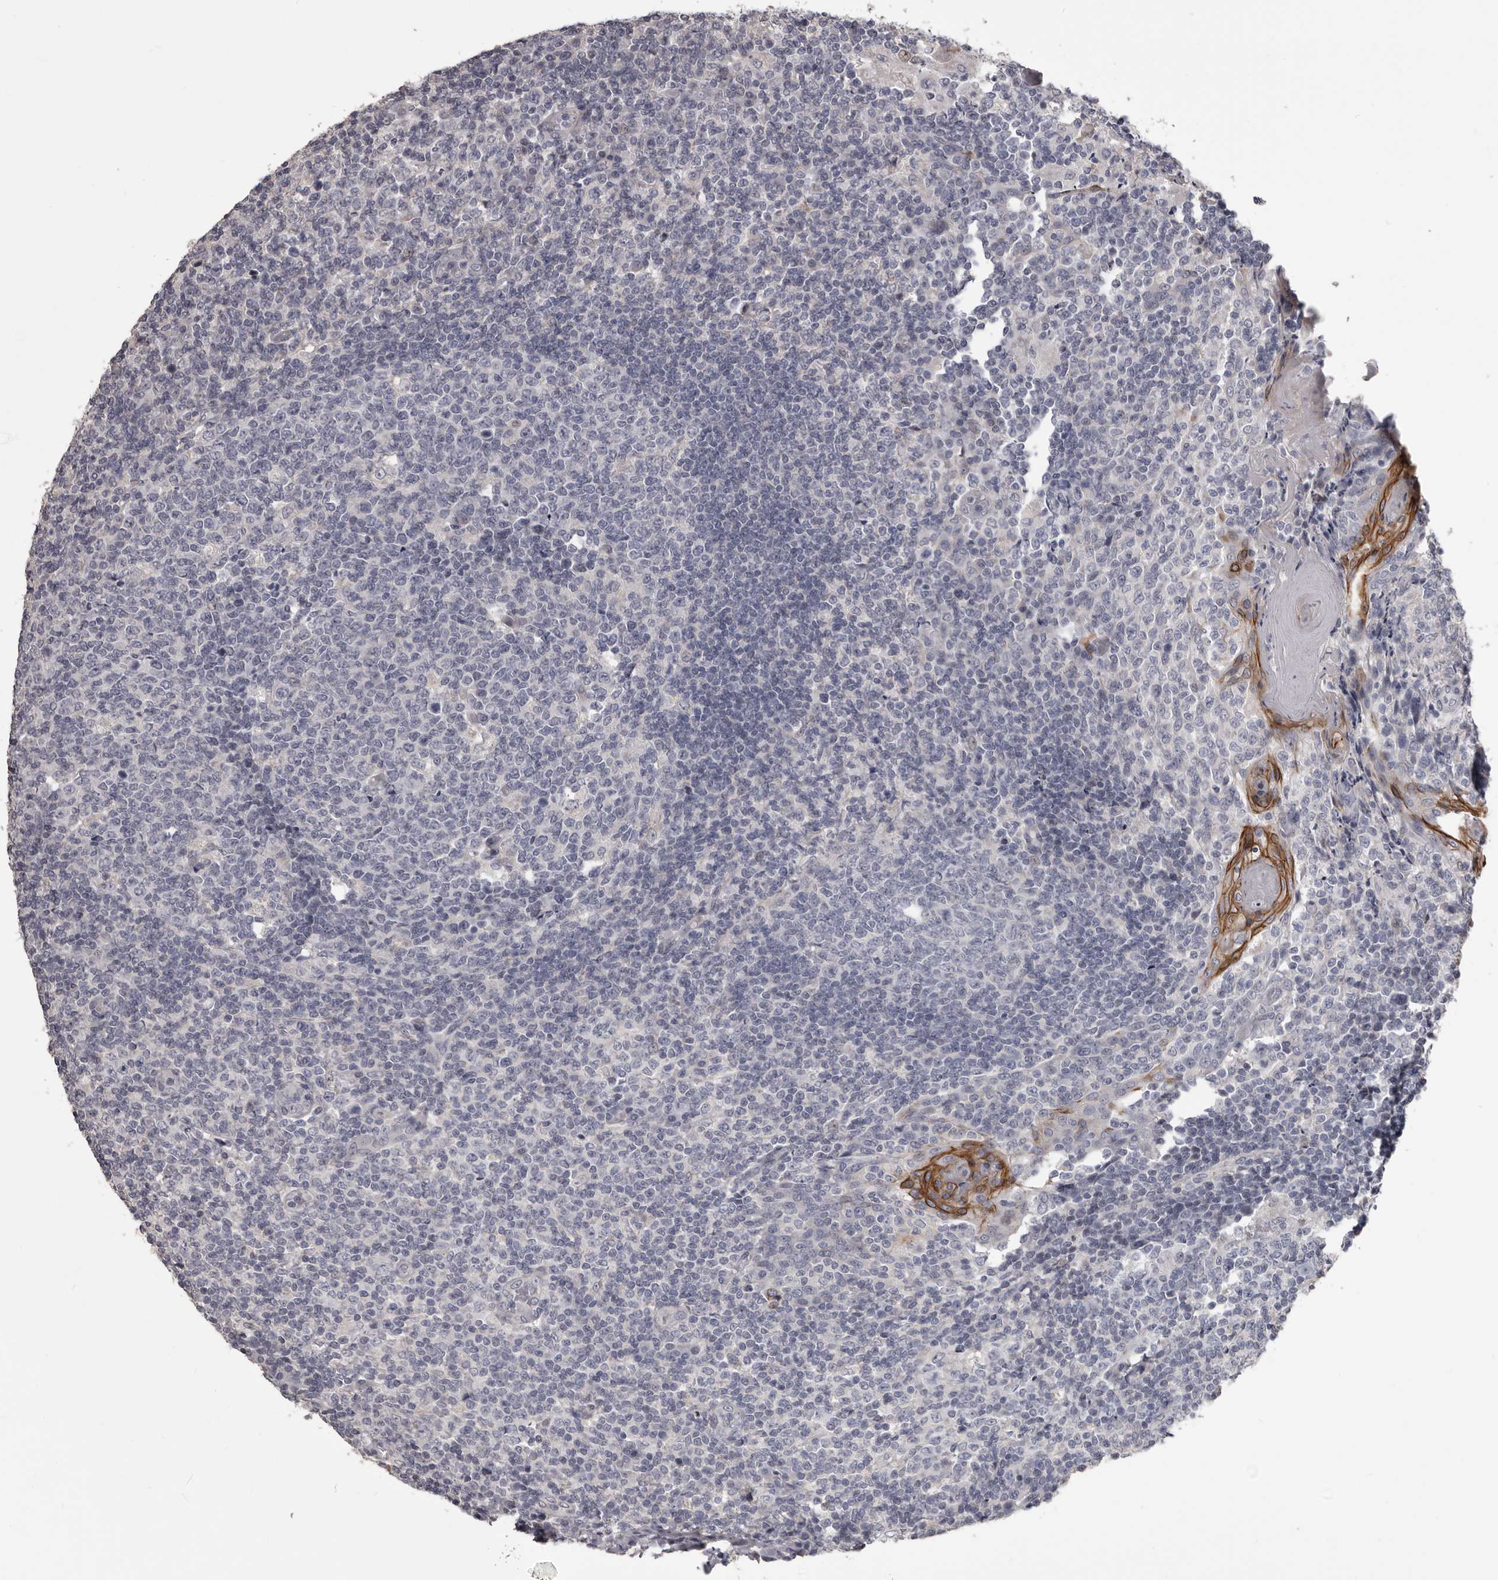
{"staining": {"intensity": "negative", "quantity": "none", "location": "none"}, "tissue": "tonsil", "cell_type": "Germinal center cells", "image_type": "normal", "snomed": [{"axis": "morphology", "description": "Normal tissue, NOS"}, {"axis": "topography", "description": "Tonsil"}], "caption": "Immunohistochemistry of benign tonsil reveals no expression in germinal center cells.", "gene": "LPAR6", "patient": {"sex": "female", "age": 19}}